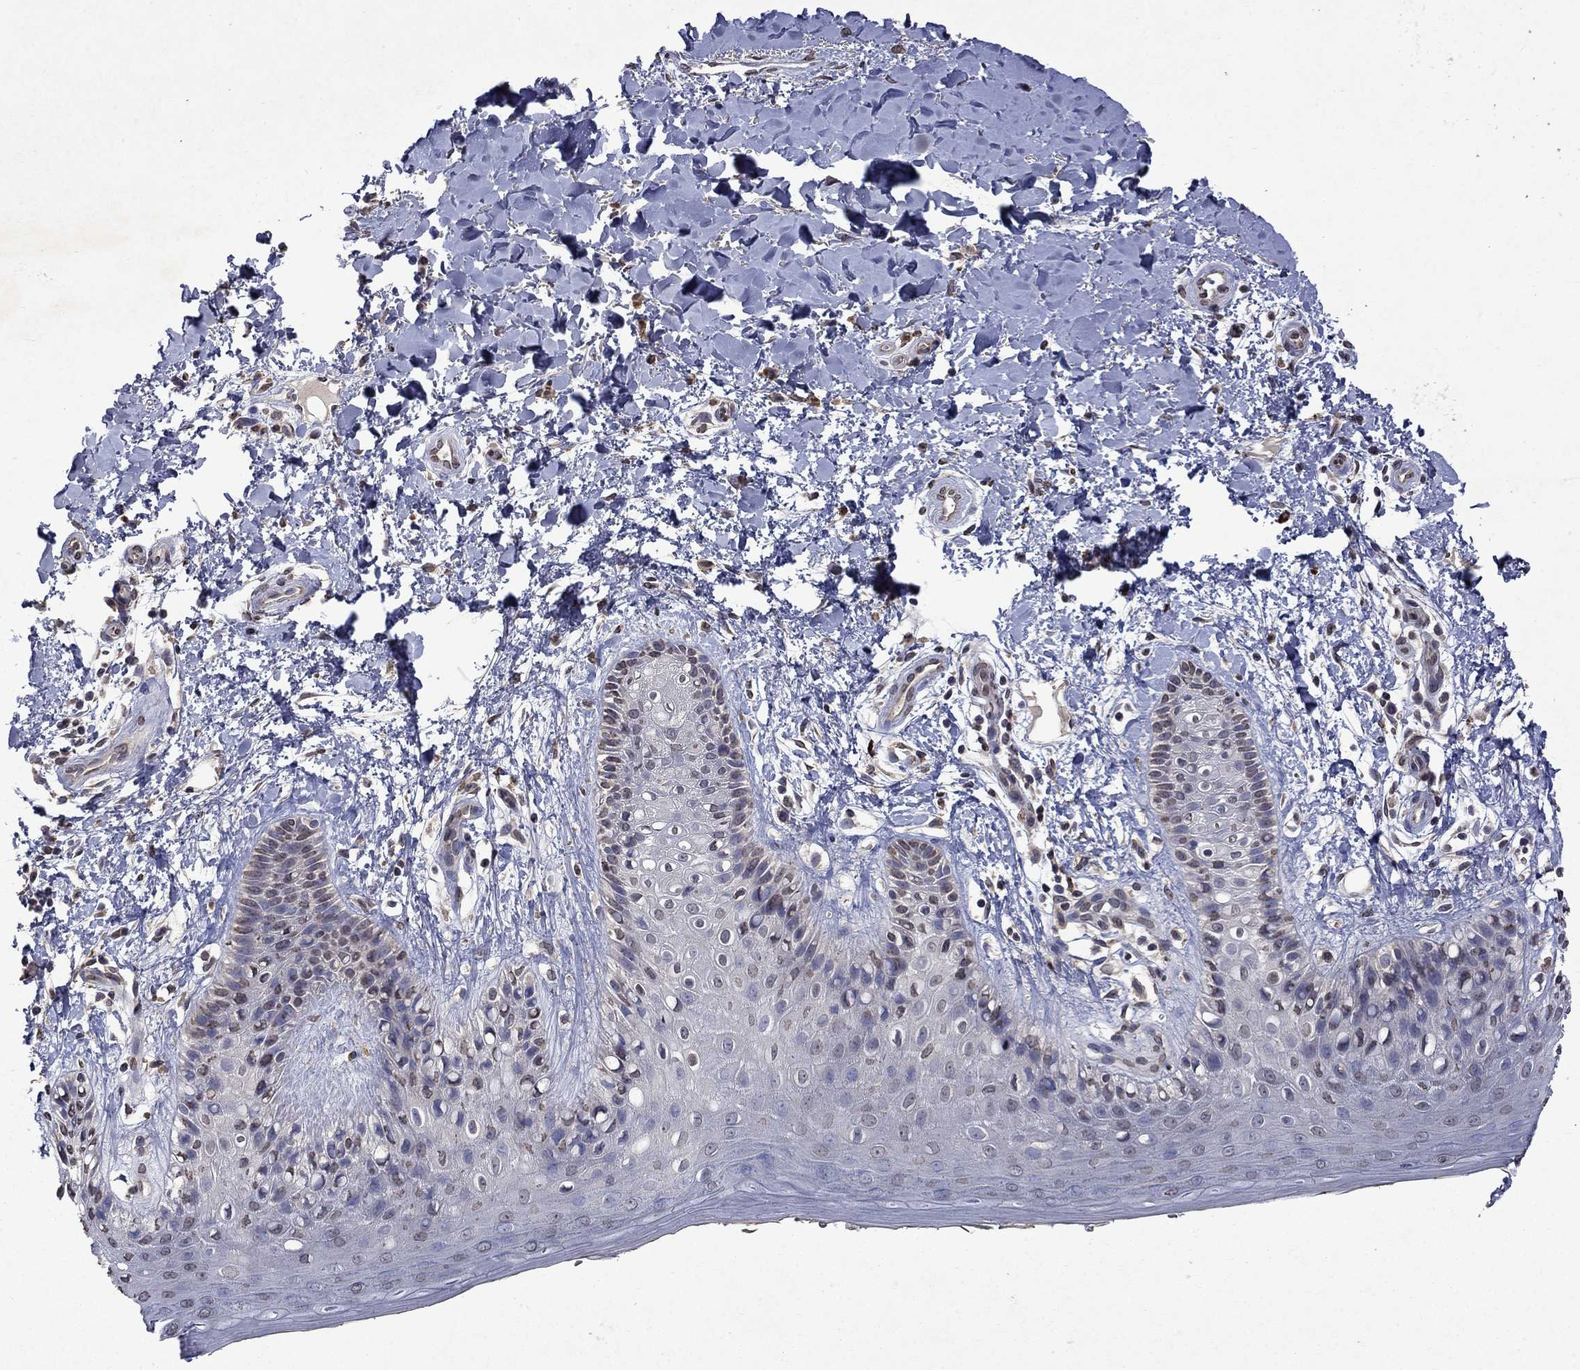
{"staining": {"intensity": "weak", "quantity": "<25%", "location": "cytoplasmic/membranous"}, "tissue": "skin", "cell_type": "Epidermal cells", "image_type": "normal", "snomed": [{"axis": "morphology", "description": "Normal tissue, NOS"}, {"axis": "topography", "description": "Anal"}], "caption": "Image shows no significant protein expression in epidermal cells of benign skin. Brightfield microscopy of IHC stained with DAB (brown) and hematoxylin (blue), captured at high magnification.", "gene": "TTC38", "patient": {"sex": "male", "age": 36}}